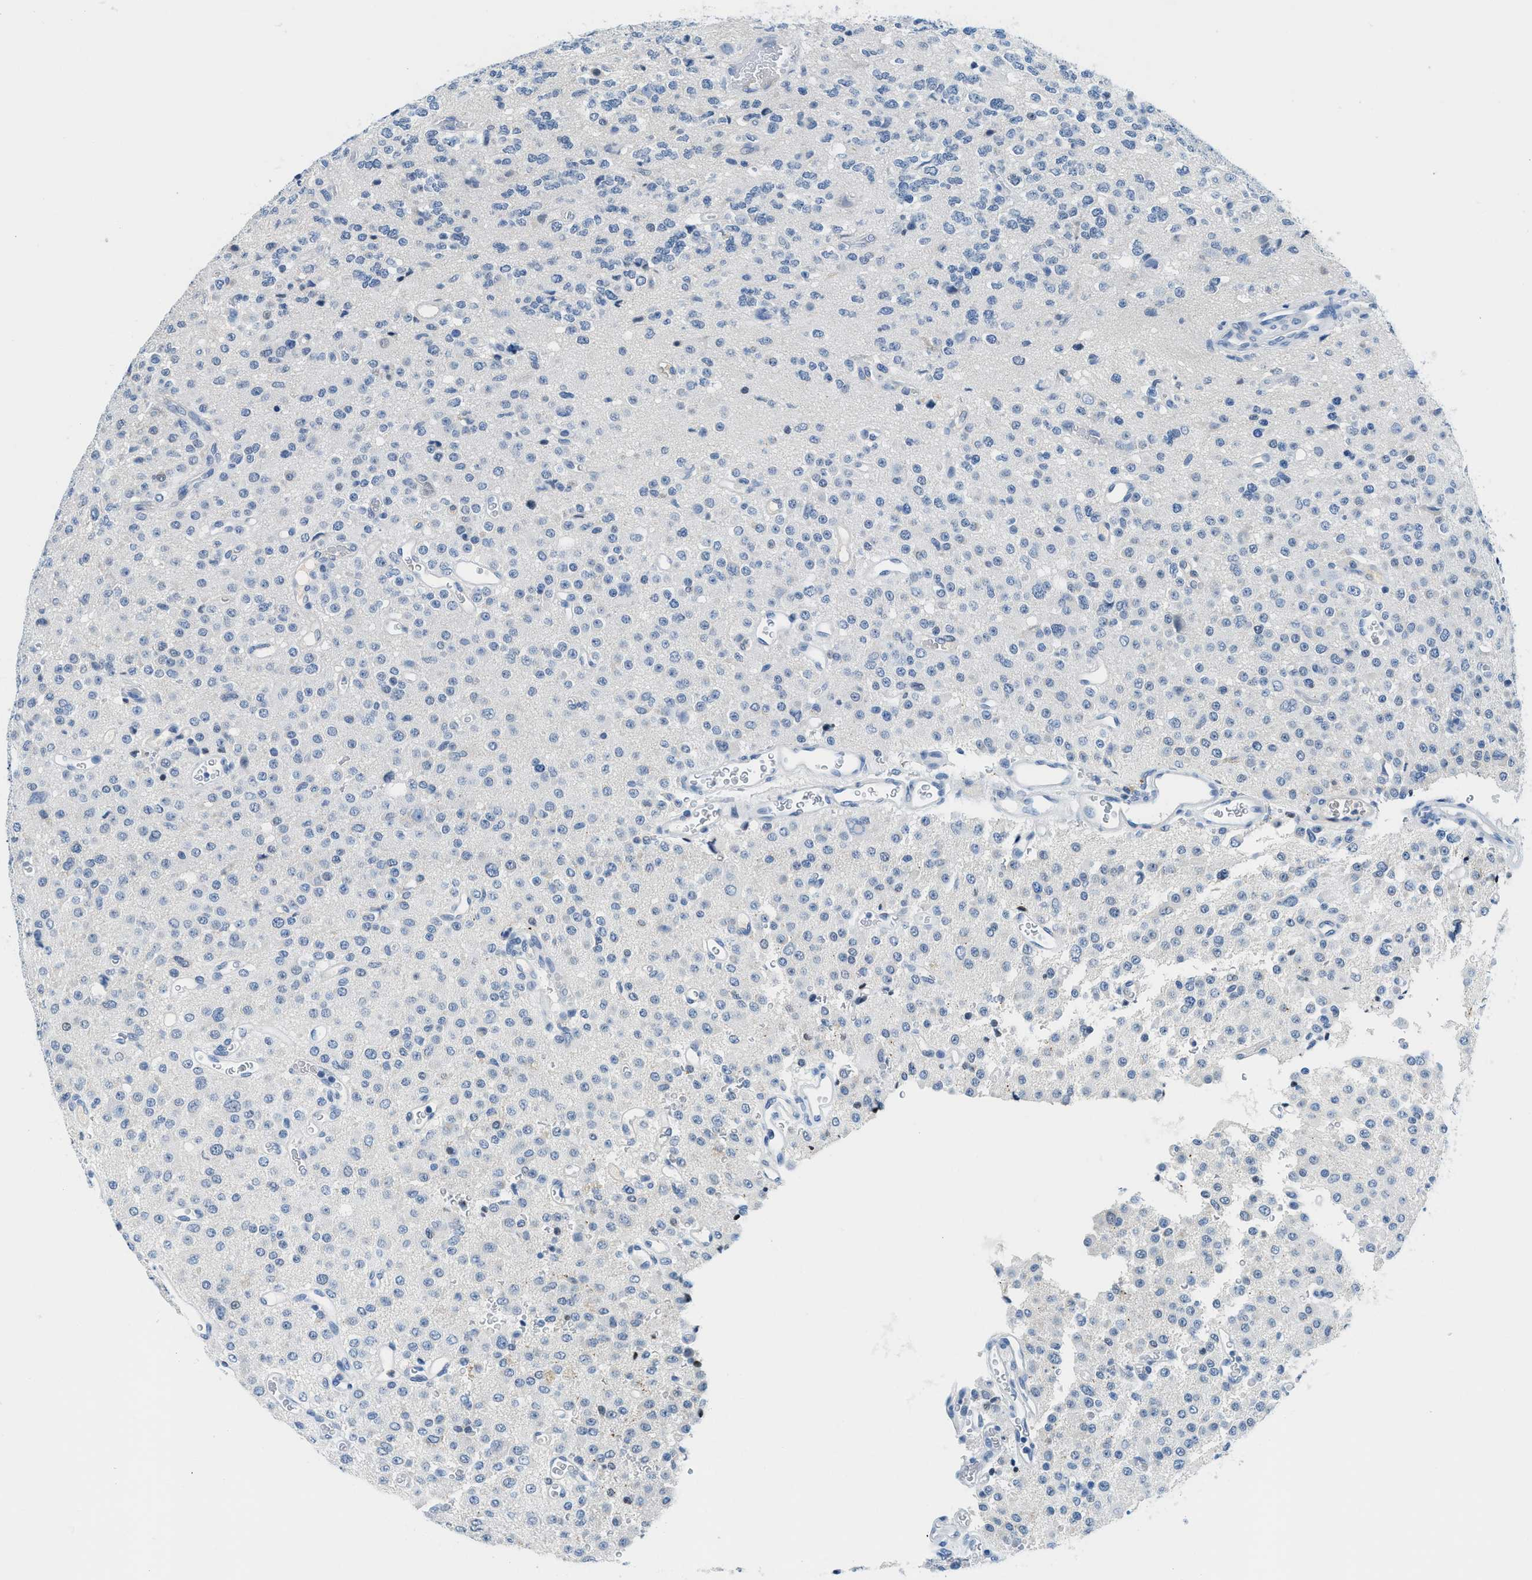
{"staining": {"intensity": "negative", "quantity": "none", "location": "none"}, "tissue": "glioma", "cell_type": "Tumor cells", "image_type": "cancer", "snomed": [{"axis": "morphology", "description": "Glioma, malignant, Low grade"}, {"axis": "topography", "description": "Brain"}], "caption": "Tumor cells are negative for brown protein staining in glioma. (DAB (3,3'-diaminobenzidine) immunohistochemistry, high magnification).", "gene": "MBL2", "patient": {"sex": "male", "age": 38}}